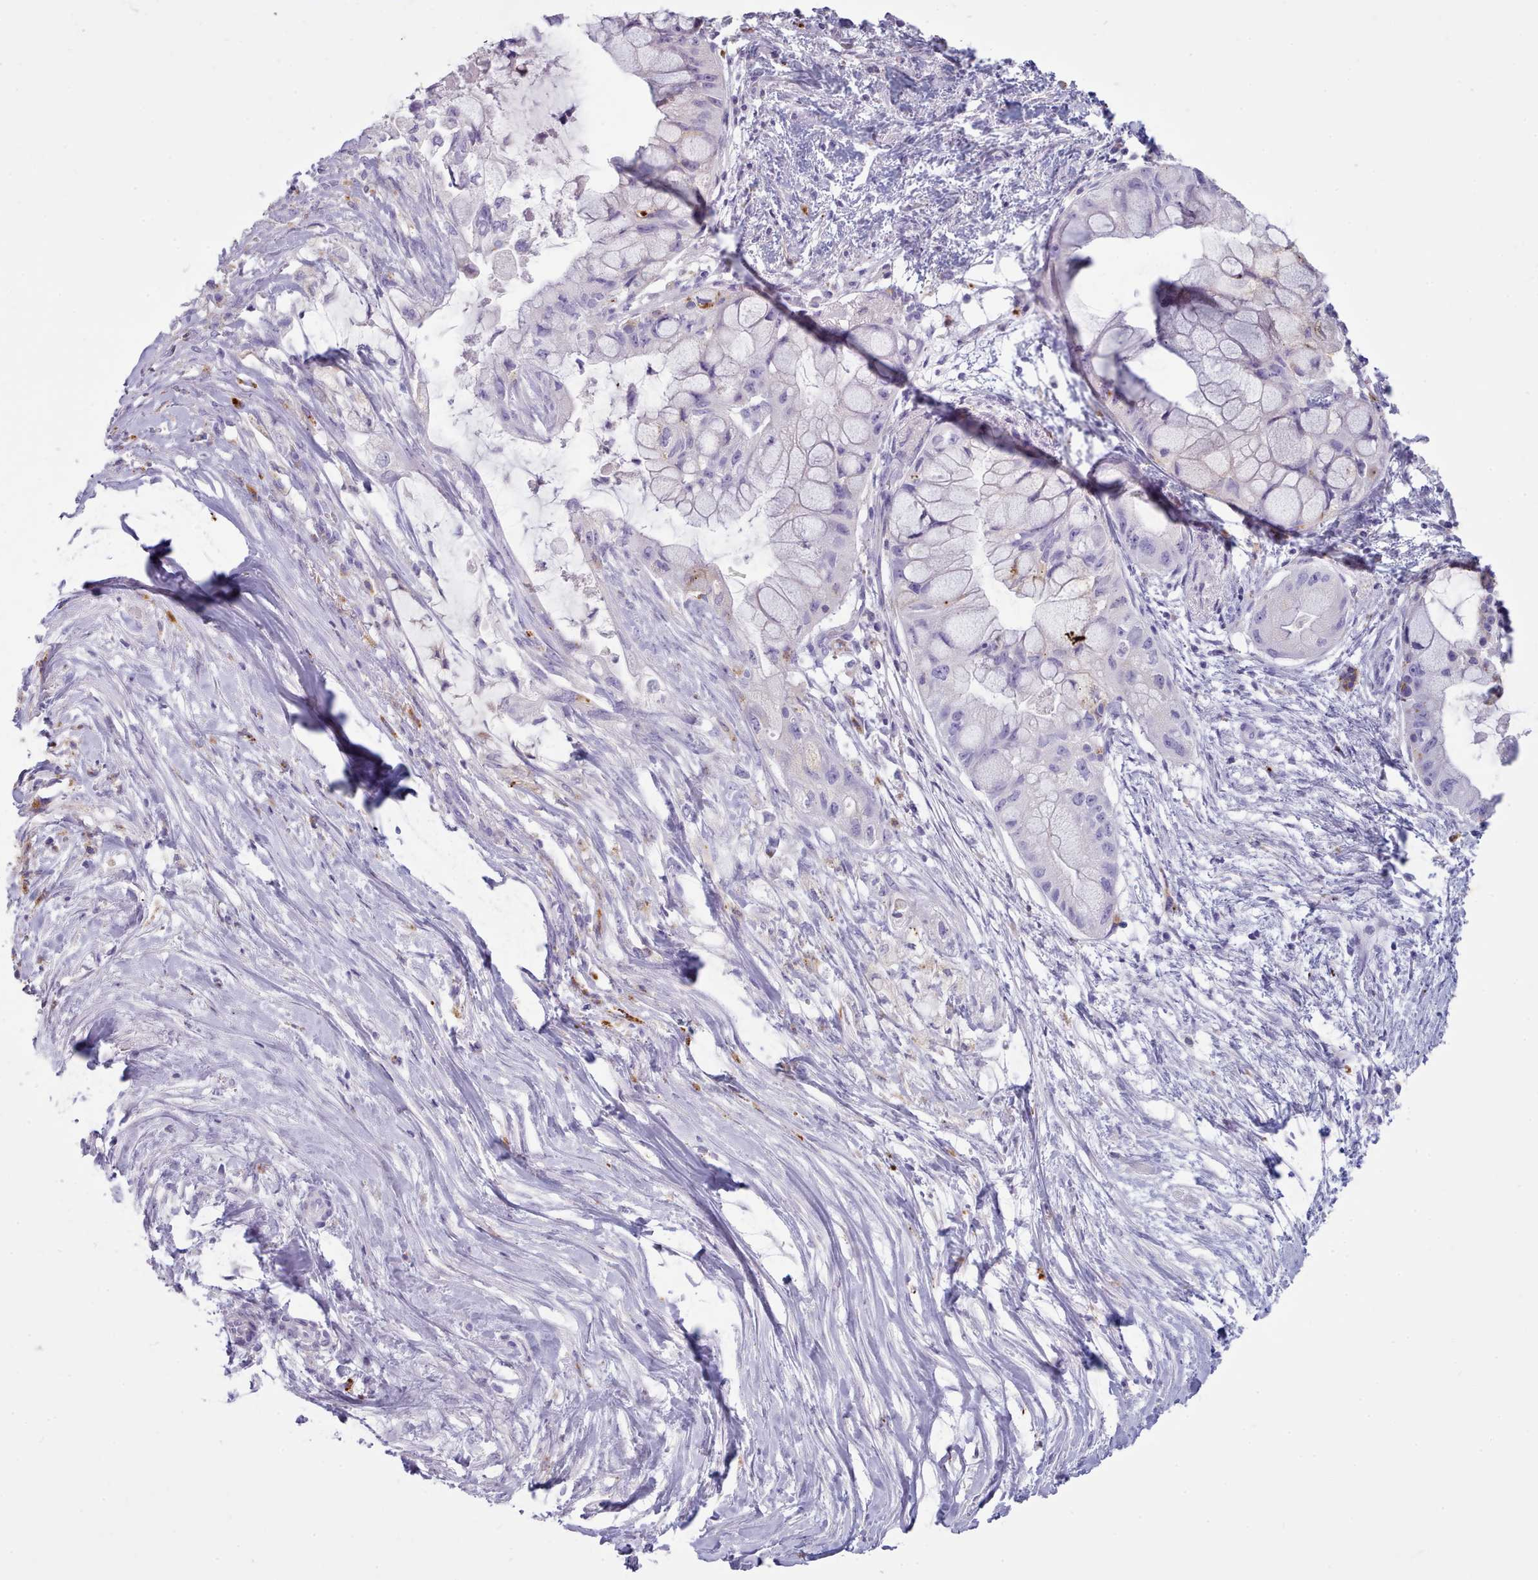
{"staining": {"intensity": "negative", "quantity": "none", "location": "none"}, "tissue": "pancreatic cancer", "cell_type": "Tumor cells", "image_type": "cancer", "snomed": [{"axis": "morphology", "description": "Adenocarcinoma, NOS"}, {"axis": "topography", "description": "Pancreas"}], "caption": "Tumor cells are negative for protein expression in human pancreatic cancer.", "gene": "GAA", "patient": {"sex": "male", "age": 48}}